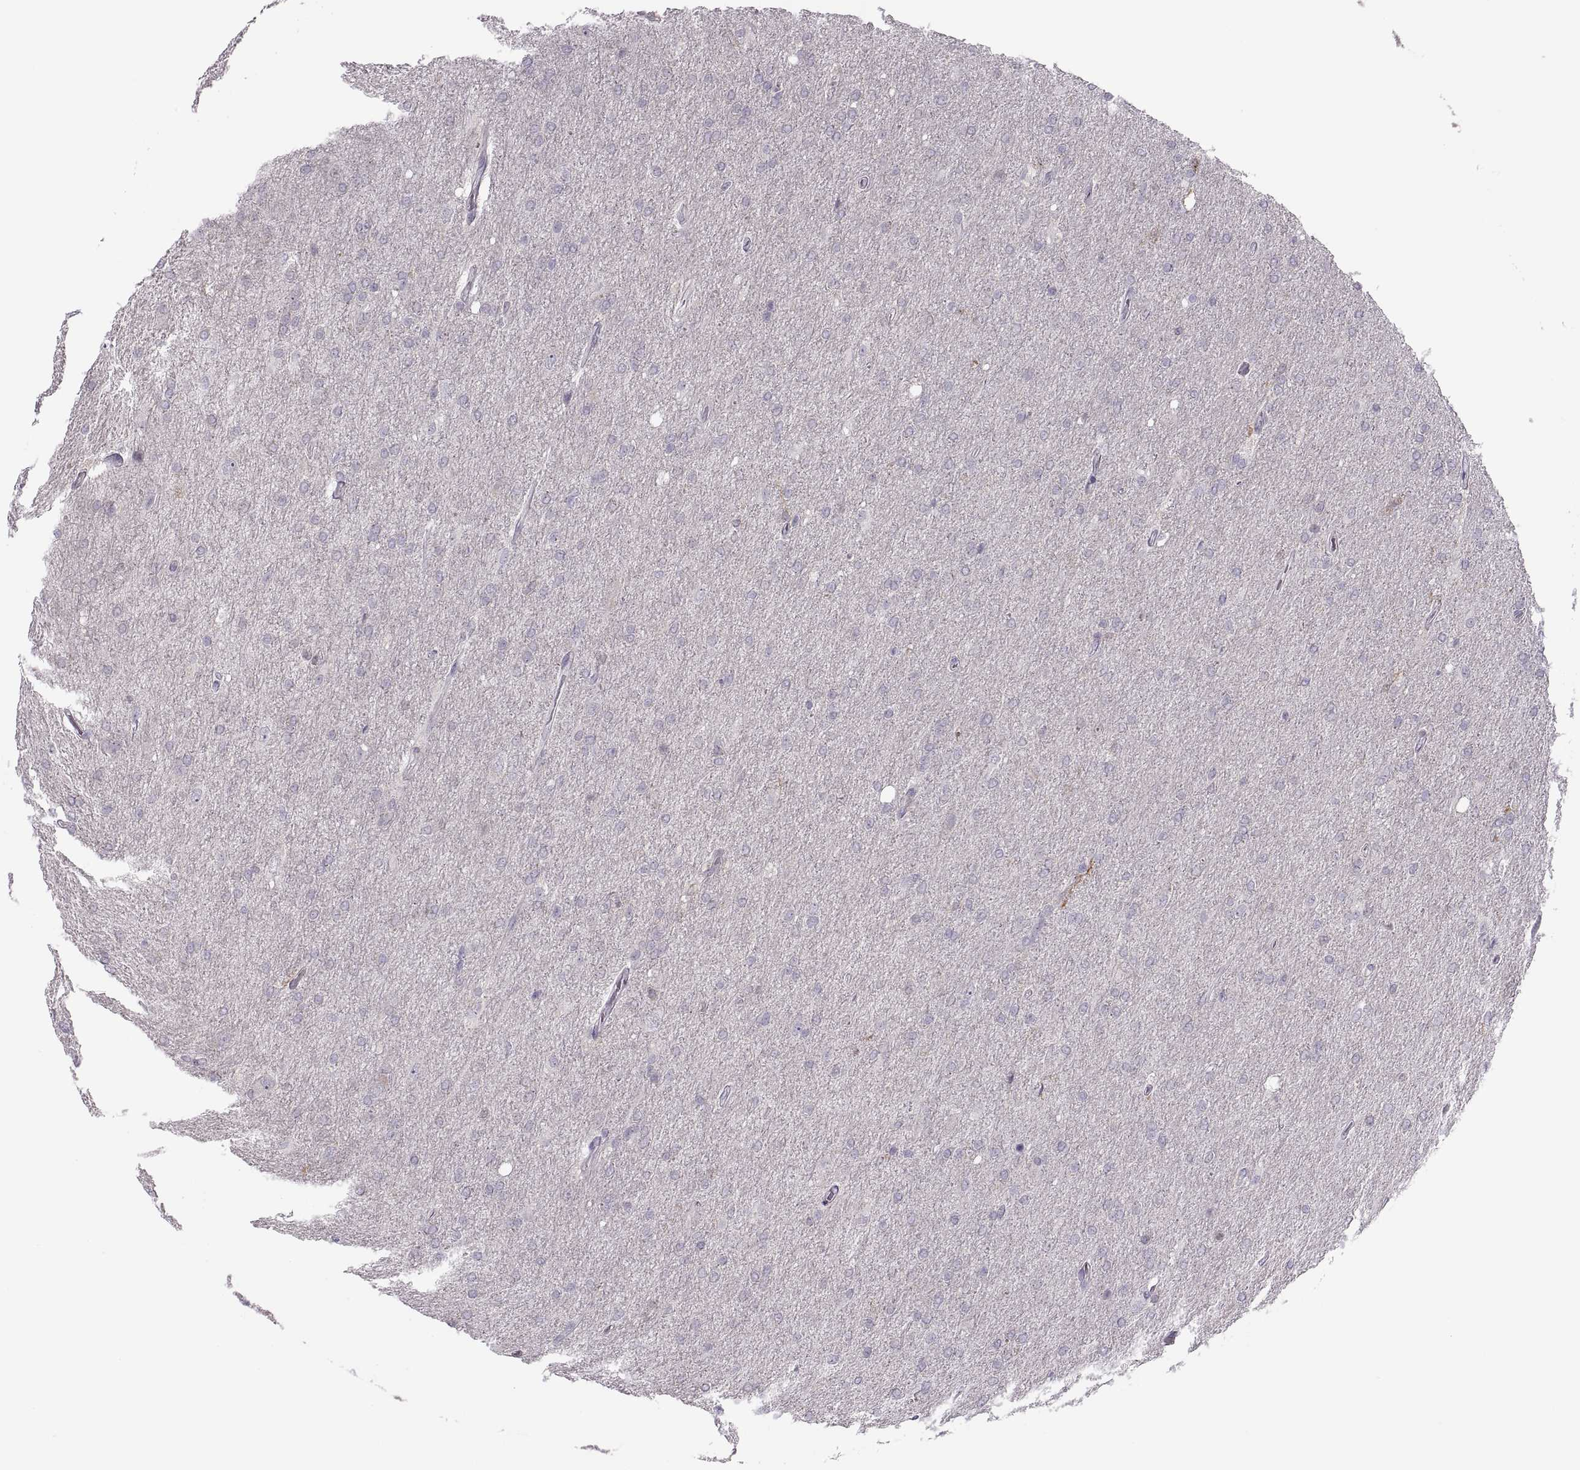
{"staining": {"intensity": "negative", "quantity": "none", "location": "none"}, "tissue": "glioma", "cell_type": "Tumor cells", "image_type": "cancer", "snomed": [{"axis": "morphology", "description": "Glioma, malignant, High grade"}, {"axis": "topography", "description": "Cerebral cortex"}], "caption": "A high-resolution micrograph shows IHC staining of high-grade glioma (malignant), which reveals no significant positivity in tumor cells. (Brightfield microscopy of DAB (3,3'-diaminobenzidine) immunohistochemistry at high magnification).", "gene": "H2AP", "patient": {"sex": "male", "age": 70}}